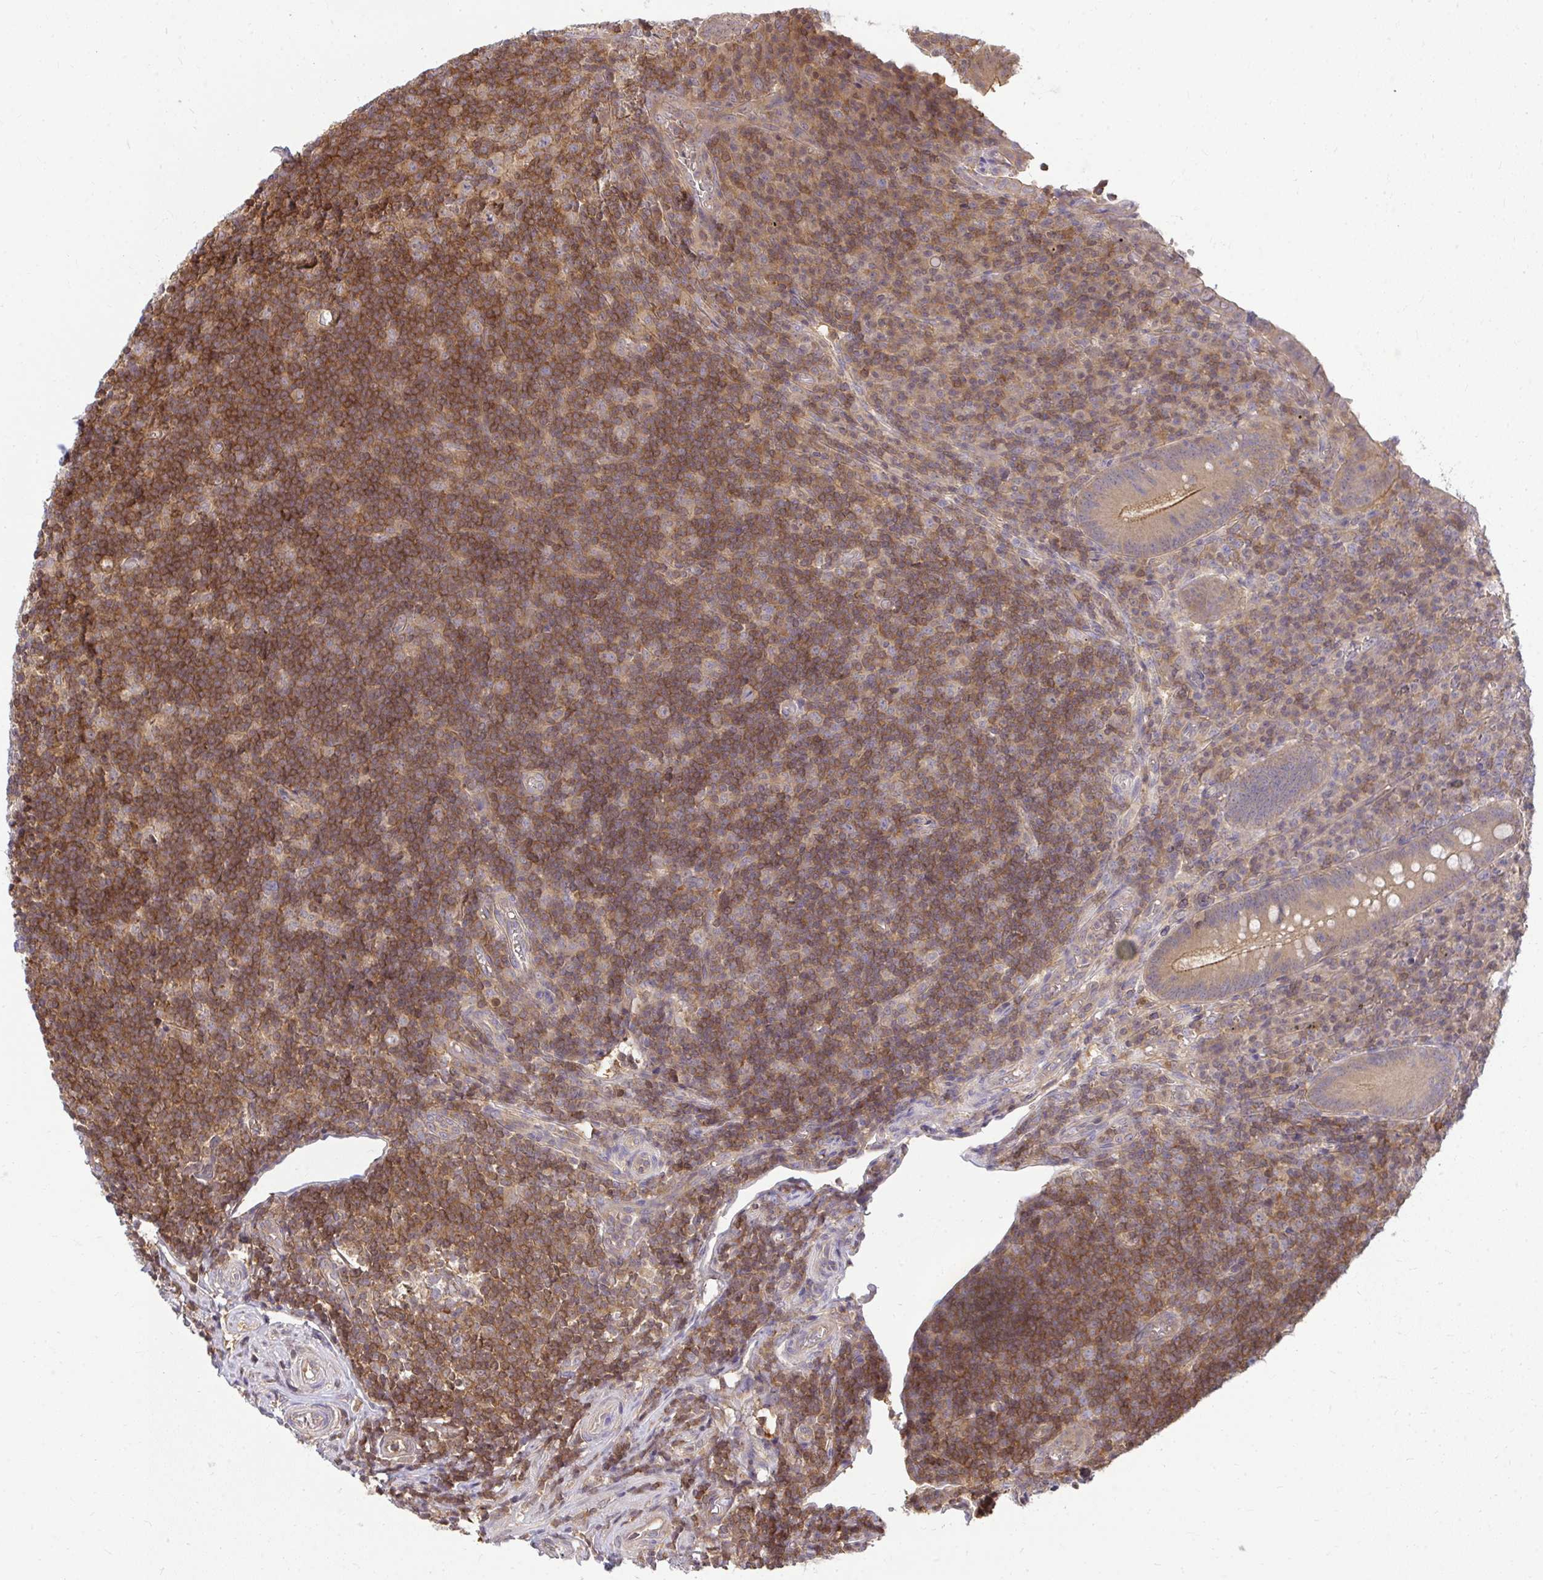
{"staining": {"intensity": "moderate", "quantity": ">75%", "location": "cytoplasmic/membranous"}, "tissue": "appendix", "cell_type": "Glandular cells", "image_type": "normal", "snomed": [{"axis": "morphology", "description": "Normal tissue, NOS"}, {"axis": "topography", "description": "Appendix"}], "caption": "Human appendix stained for a protein (brown) displays moderate cytoplasmic/membranous positive expression in approximately >75% of glandular cells.", "gene": "HDHD2", "patient": {"sex": "male", "age": 18}}